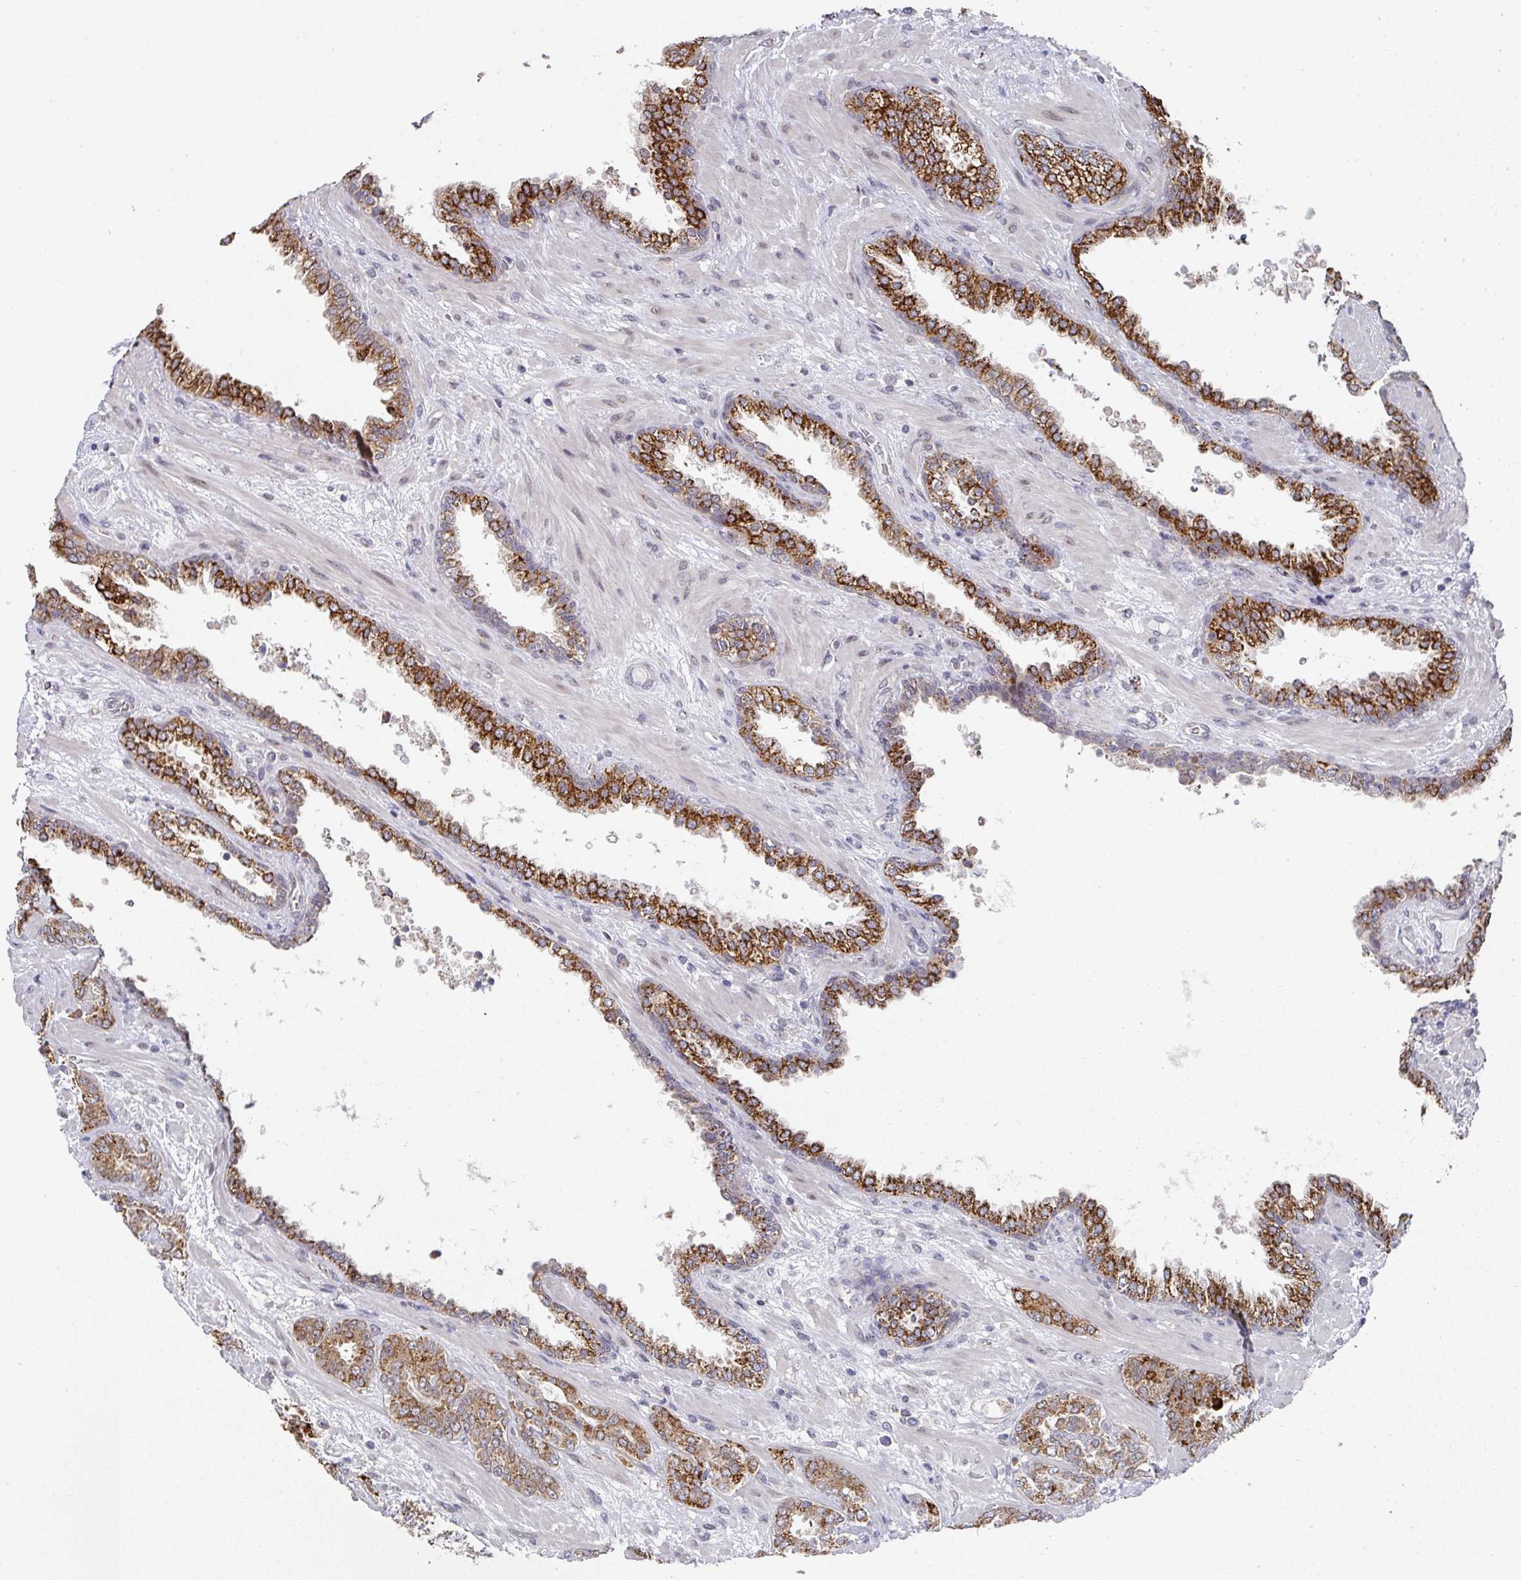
{"staining": {"intensity": "strong", "quantity": ">75%", "location": "cytoplasmic/membranous"}, "tissue": "prostate cancer", "cell_type": "Tumor cells", "image_type": "cancer", "snomed": [{"axis": "morphology", "description": "Adenocarcinoma, High grade"}, {"axis": "topography", "description": "Prostate"}], "caption": "The photomicrograph reveals staining of prostate cancer, revealing strong cytoplasmic/membranous protein positivity (brown color) within tumor cells.", "gene": "C18orf25", "patient": {"sex": "male", "age": 71}}